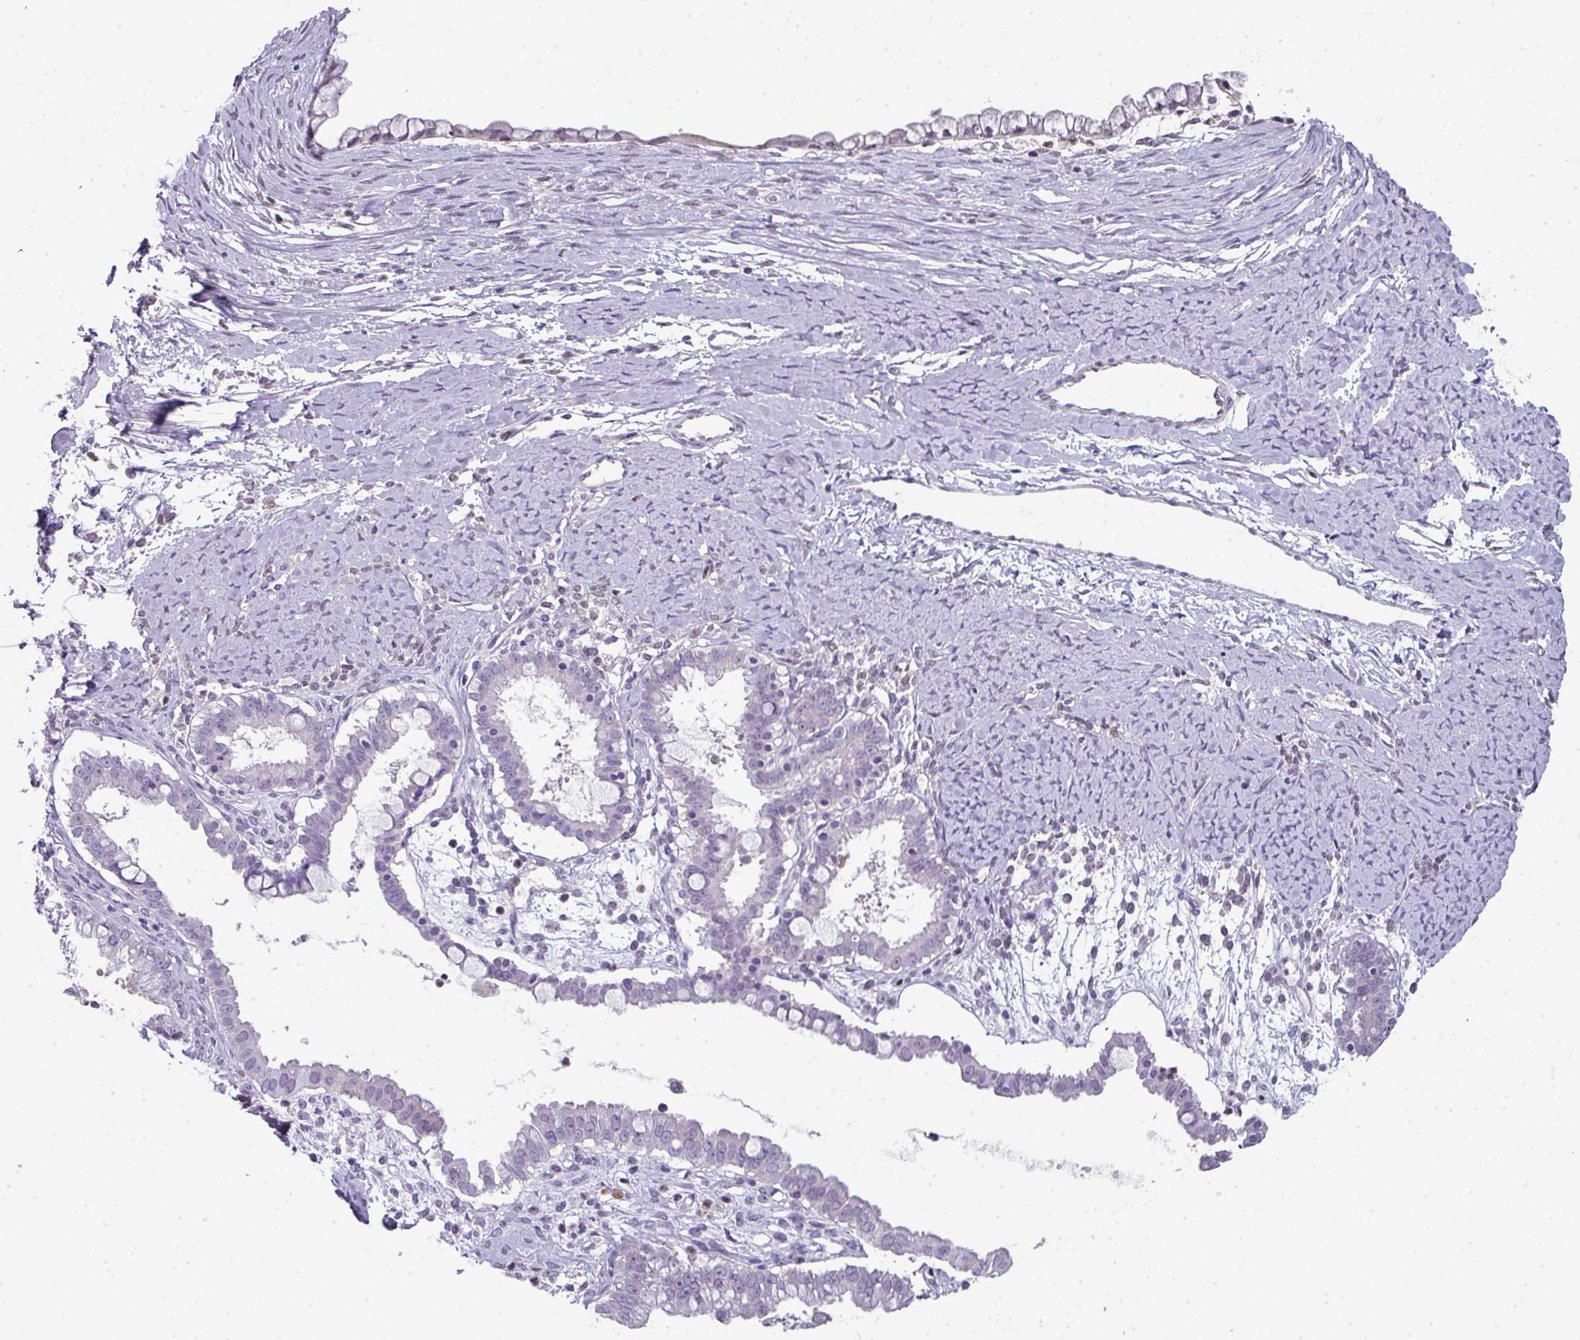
{"staining": {"intensity": "negative", "quantity": "none", "location": "none"}, "tissue": "ovarian cancer", "cell_type": "Tumor cells", "image_type": "cancer", "snomed": [{"axis": "morphology", "description": "Cystadenocarcinoma, mucinous, NOS"}, {"axis": "topography", "description": "Ovary"}], "caption": "IHC histopathology image of neoplastic tissue: human mucinous cystadenocarcinoma (ovarian) stained with DAB reveals no significant protein positivity in tumor cells.", "gene": "STAT5A", "patient": {"sex": "female", "age": 61}}